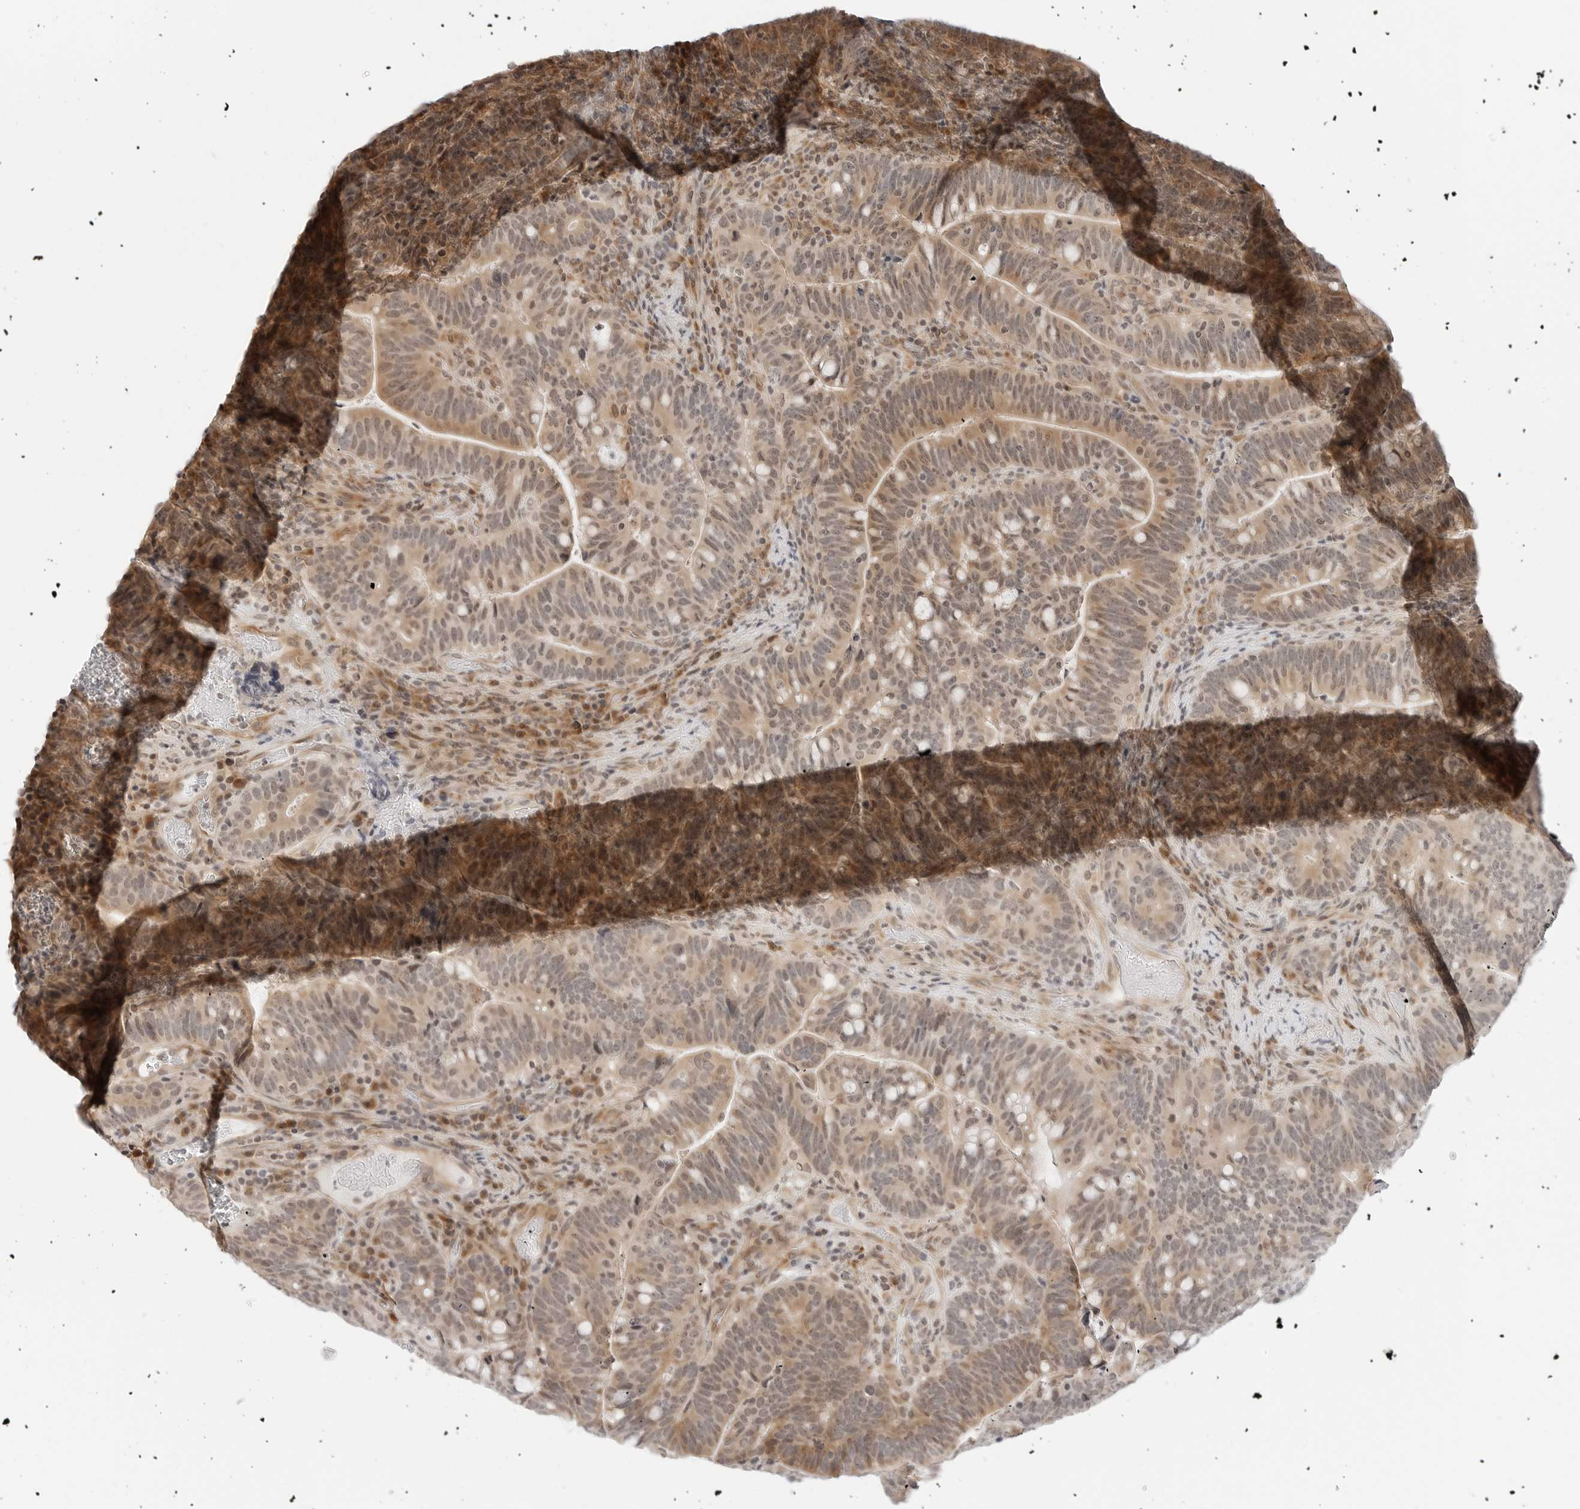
{"staining": {"intensity": "moderate", "quantity": ">75%", "location": "cytoplasmic/membranous,nuclear"}, "tissue": "colorectal cancer", "cell_type": "Tumor cells", "image_type": "cancer", "snomed": [{"axis": "morphology", "description": "Adenocarcinoma, NOS"}, {"axis": "topography", "description": "Colon"}], "caption": "Tumor cells exhibit medium levels of moderate cytoplasmic/membranous and nuclear positivity in approximately >75% of cells in human colorectal cancer (adenocarcinoma).", "gene": "POLR3GL", "patient": {"sex": "female", "age": 66}}